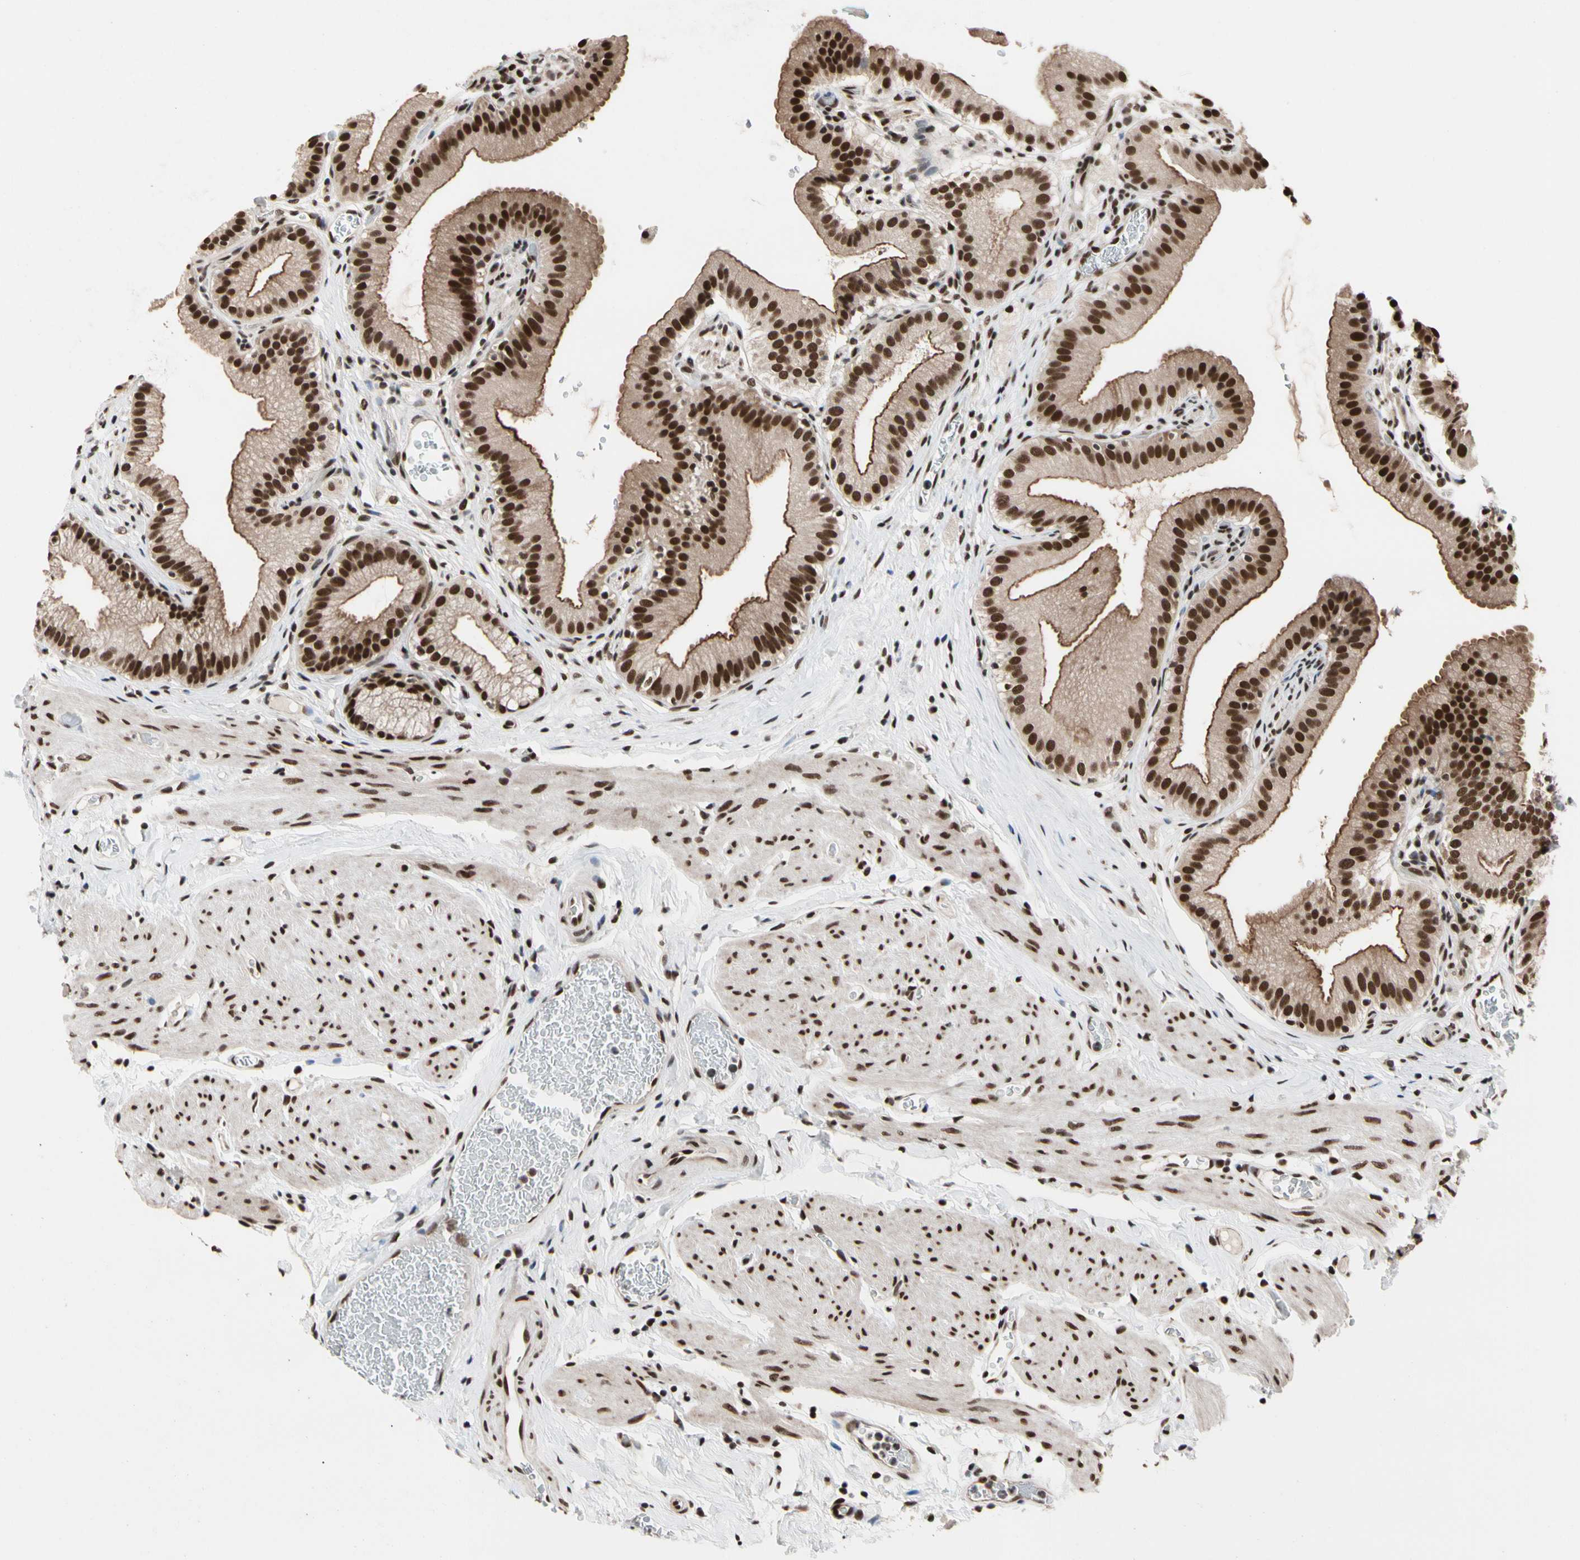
{"staining": {"intensity": "strong", "quantity": ">75%", "location": "cytoplasmic/membranous,nuclear"}, "tissue": "gallbladder", "cell_type": "Glandular cells", "image_type": "normal", "snomed": [{"axis": "morphology", "description": "Normal tissue, NOS"}, {"axis": "topography", "description": "Gallbladder"}], "caption": "Protein expression analysis of unremarkable gallbladder reveals strong cytoplasmic/membranous,nuclear positivity in about >75% of glandular cells. (Brightfield microscopy of DAB IHC at high magnification).", "gene": "FAM98B", "patient": {"sex": "male", "age": 54}}